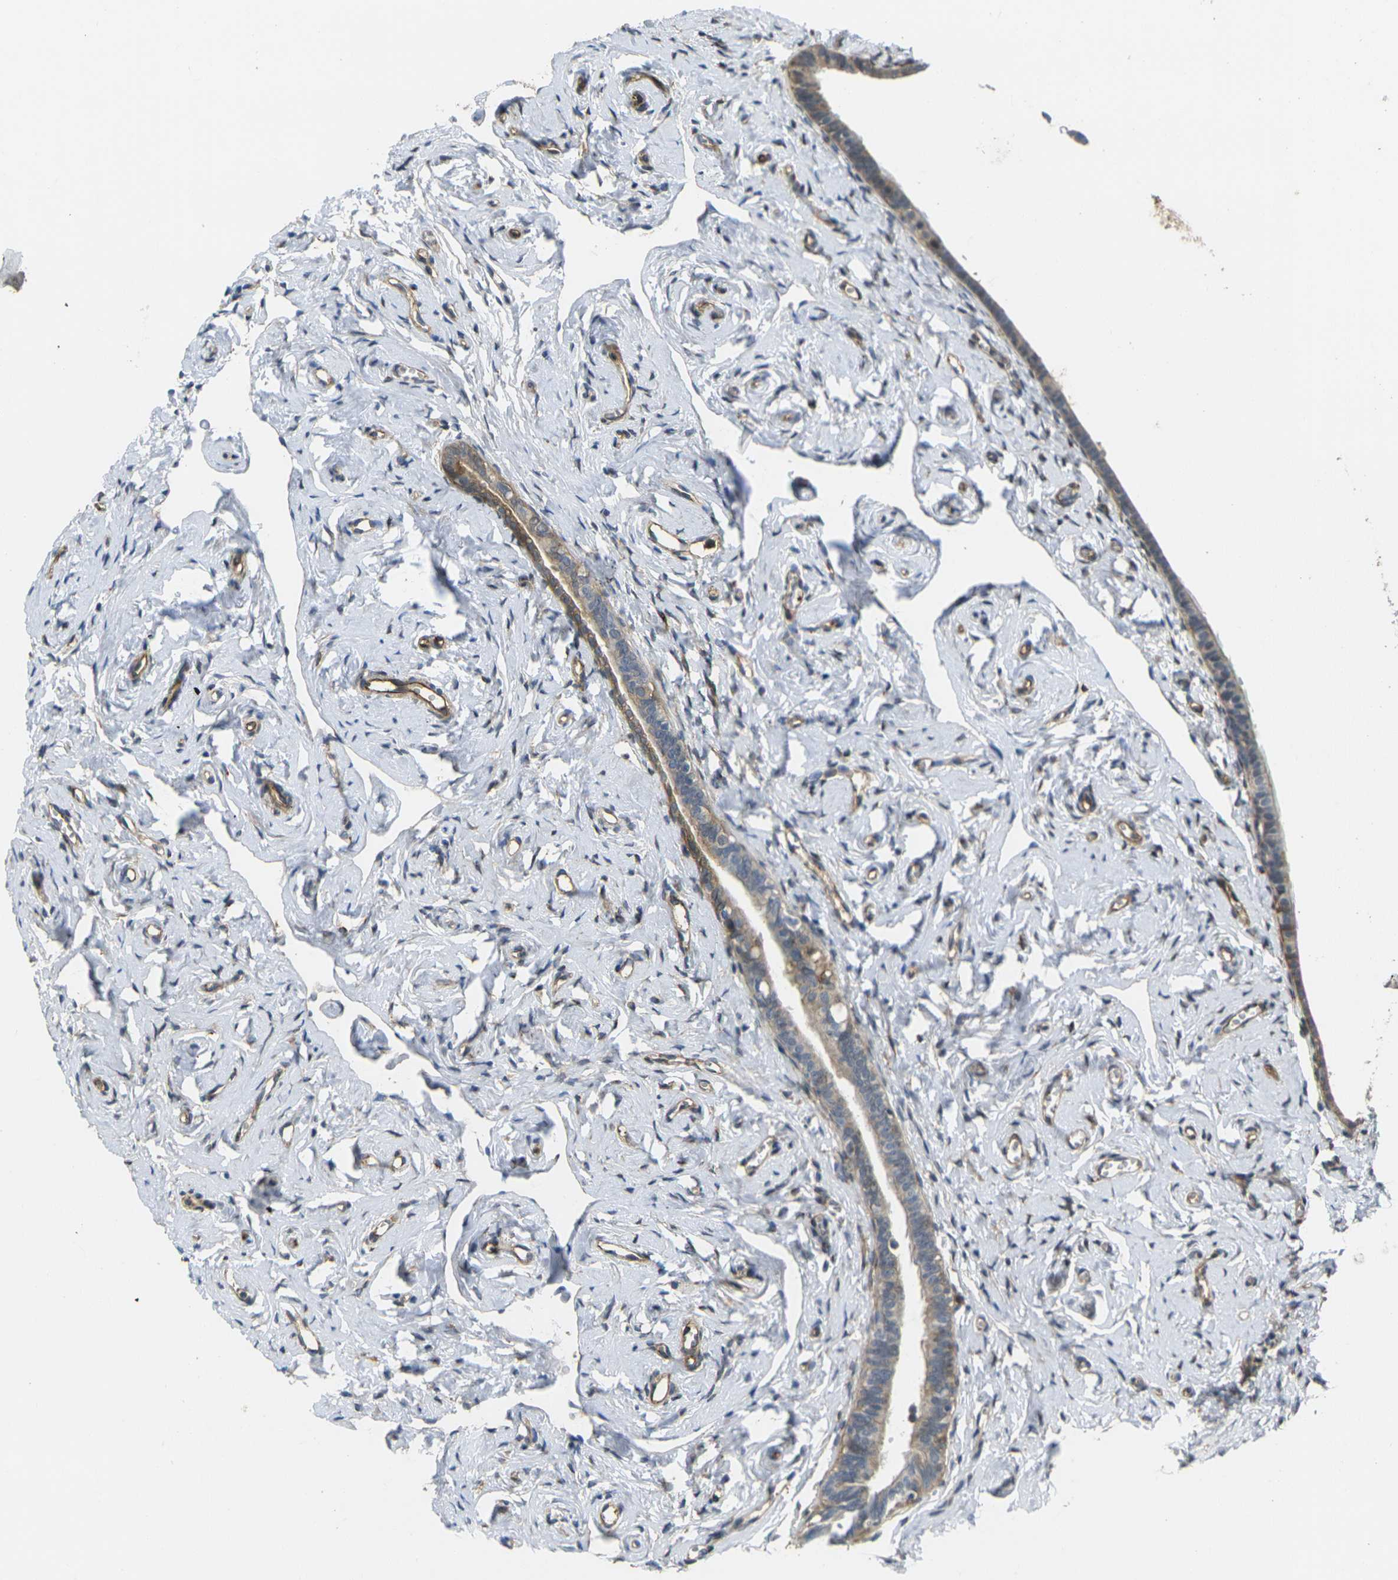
{"staining": {"intensity": "moderate", "quantity": ">75%", "location": "cytoplasmic/membranous"}, "tissue": "fallopian tube", "cell_type": "Glandular cells", "image_type": "normal", "snomed": [{"axis": "morphology", "description": "Normal tissue, NOS"}, {"axis": "topography", "description": "Fallopian tube"}], "caption": "Protein expression analysis of normal human fallopian tube reveals moderate cytoplasmic/membranous expression in about >75% of glandular cells.", "gene": "ECE1", "patient": {"sex": "female", "age": 71}}